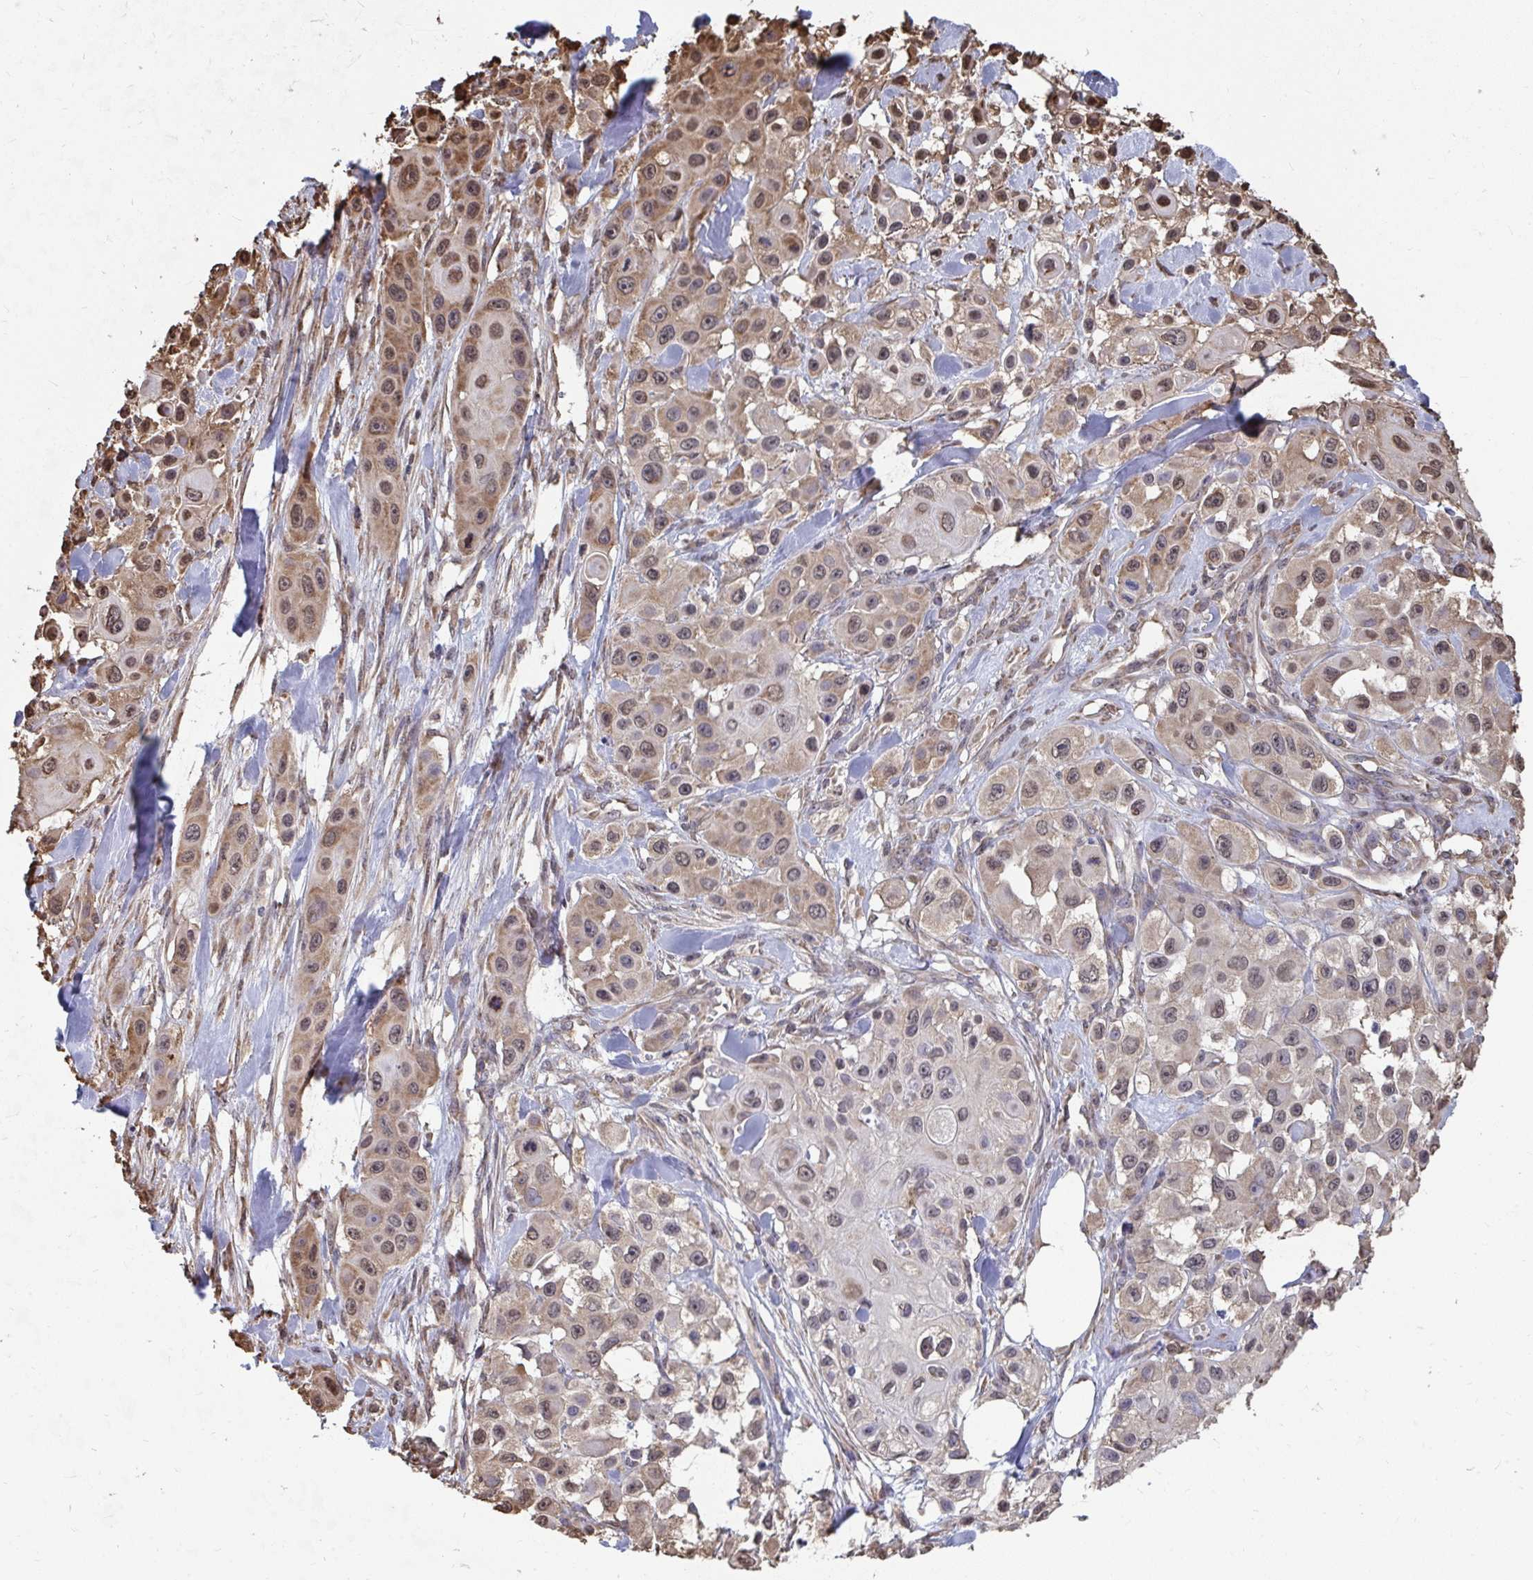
{"staining": {"intensity": "moderate", "quantity": ">75%", "location": "nuclear"}, "tissue": "skin cancer", "cell_type": "Tumor cells", "image_type": "cancer", "snomed": [{"axis": "morphology", "description": "Squamous cell carcinoma, NOS"}, {"axis": "topography", "description": "Skin"}], "caption": "This micrograph shows squamous cell carcinoma (skin) stained with IHC to label a protein in brown. The nuclear of tumor cells show moderate positivity for the protein. Nuclei are counter-stained blue.", "gene": "SYNCRIP", "patient": {"sex": "male", "age": 63}}